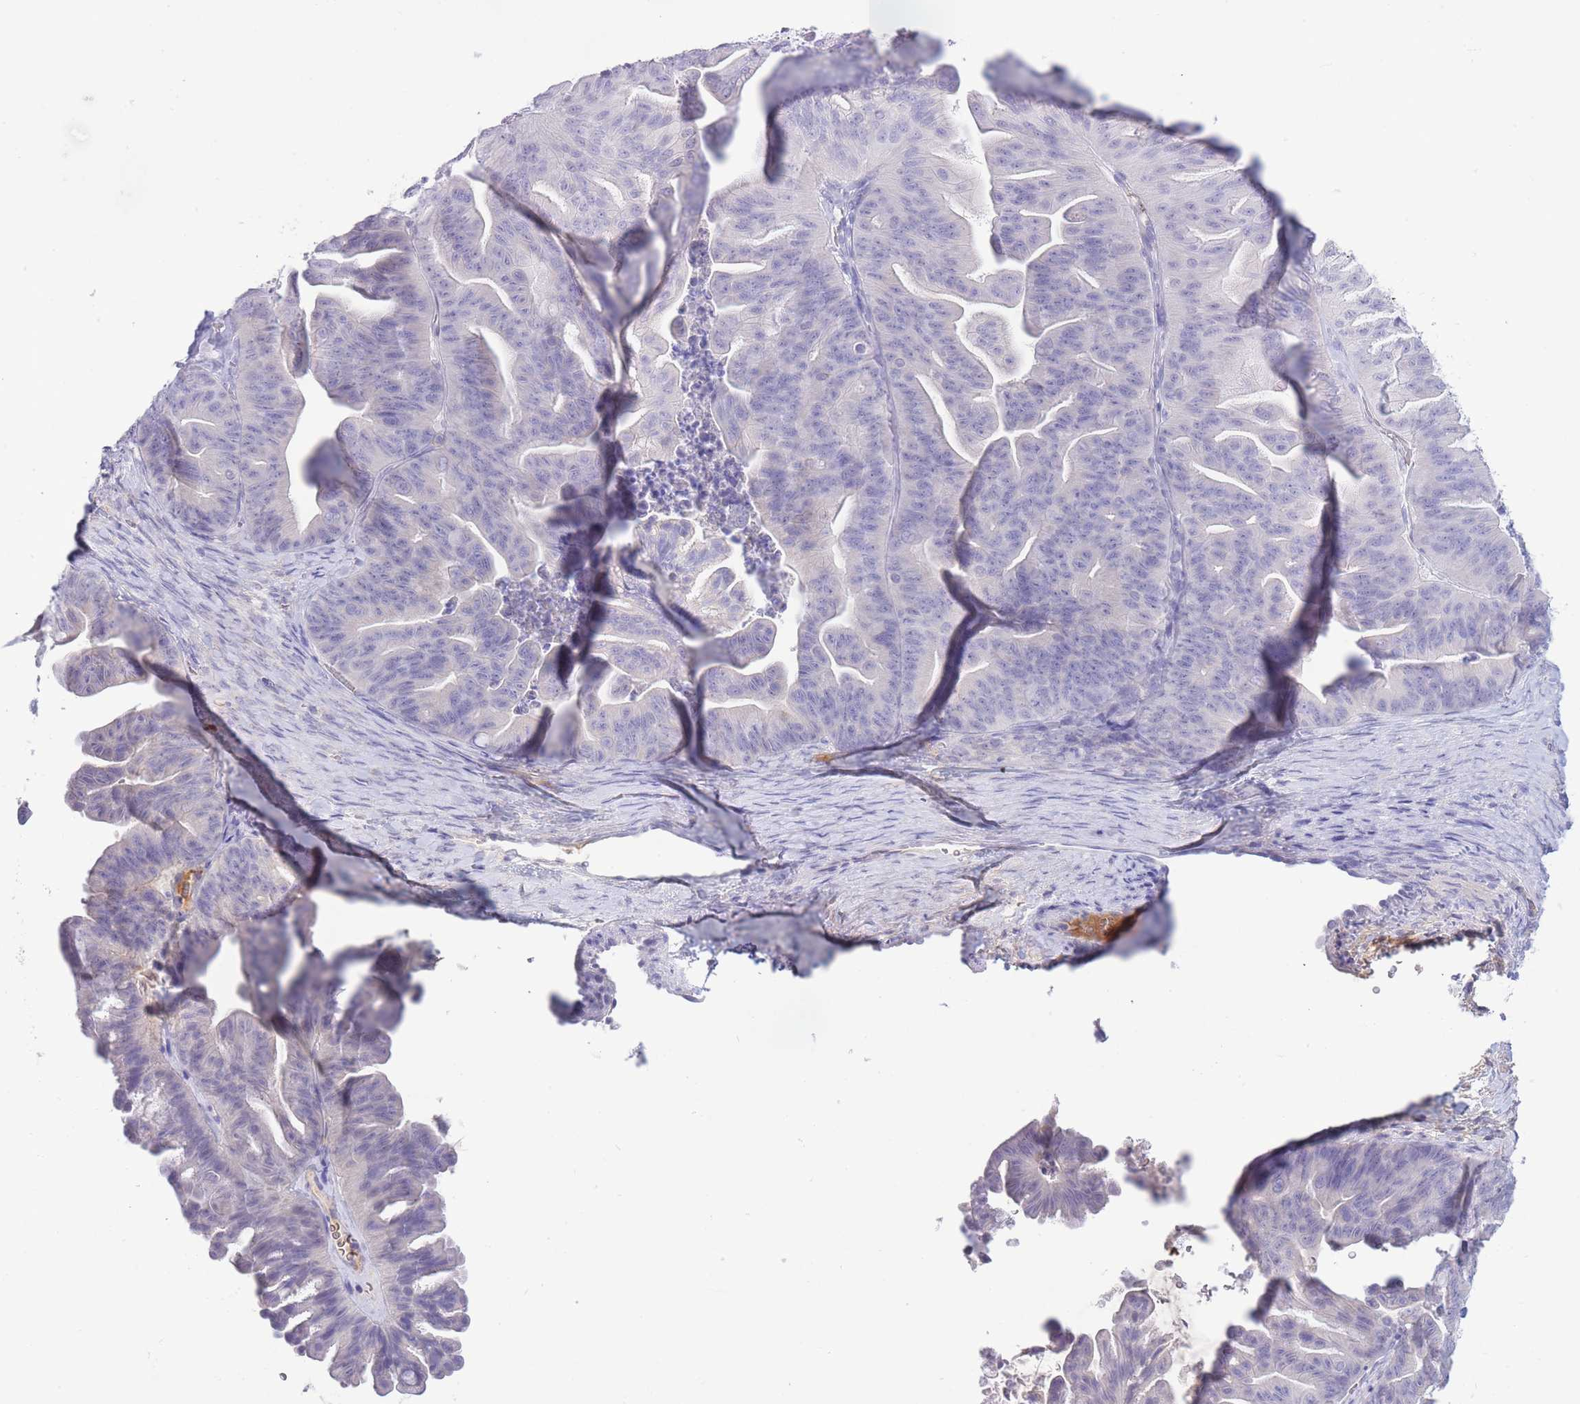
{"staining": {"intensity": "negative", "quantity": "none", "location": "none"}, "tissue": "ovarian cancer", "cell_type": "Tumor cells", "image_type": "cancer", "snomed": [{"axis": "morphology", "description": "Cystadenocarcinoma, mucinous, NOS"}, {"axis": "topography", "description": "Ovary"}], "caption": "Immunohistochemistry of ovarian cancer exhibits no expression in tumor cells.", "gene": "ASAP3", "patient": {"sex": "female", "age": 67}}